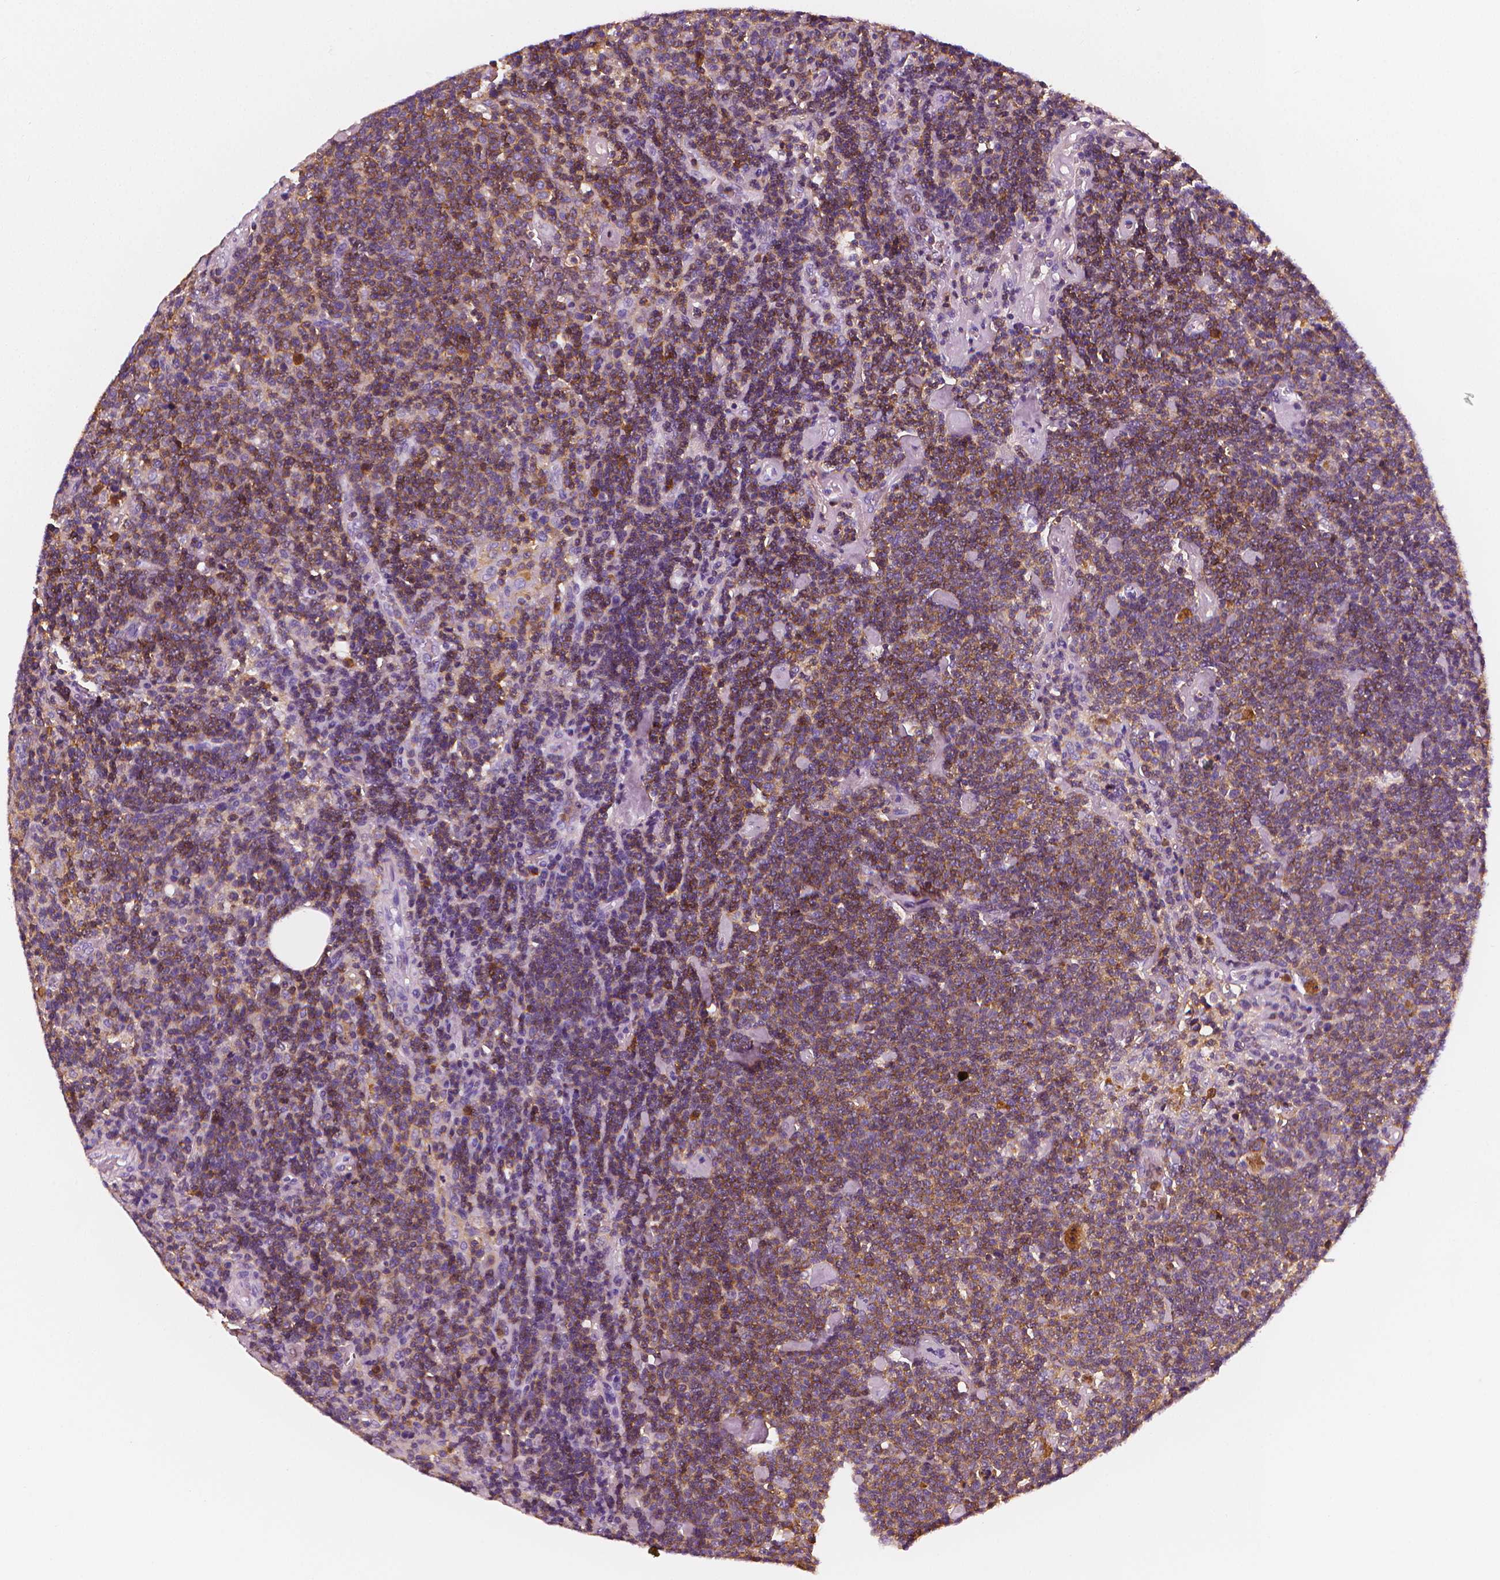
{"staining": {"intensity": "moderate", "quantity": ">75%", "location": "cytoplasmic/membranous"}, "tissue": "lymphoma", "cell_type": "Tumor cells", "image_type": "cancer", "snomed": [{"axis": "morphology", "description": "Malignant lymphoma, non-Hodgkin's type, High grade"}, {"axis": "topography", "description": "Lymph node"}], "caption": "Moderate cytoplasmic/membranous expression for a protein is identified in about >75% of tumor cells of lymphoma using immunohistochemistry.", "gene": "PTPRC", "patient": {"sex": "male", "age": 61}}